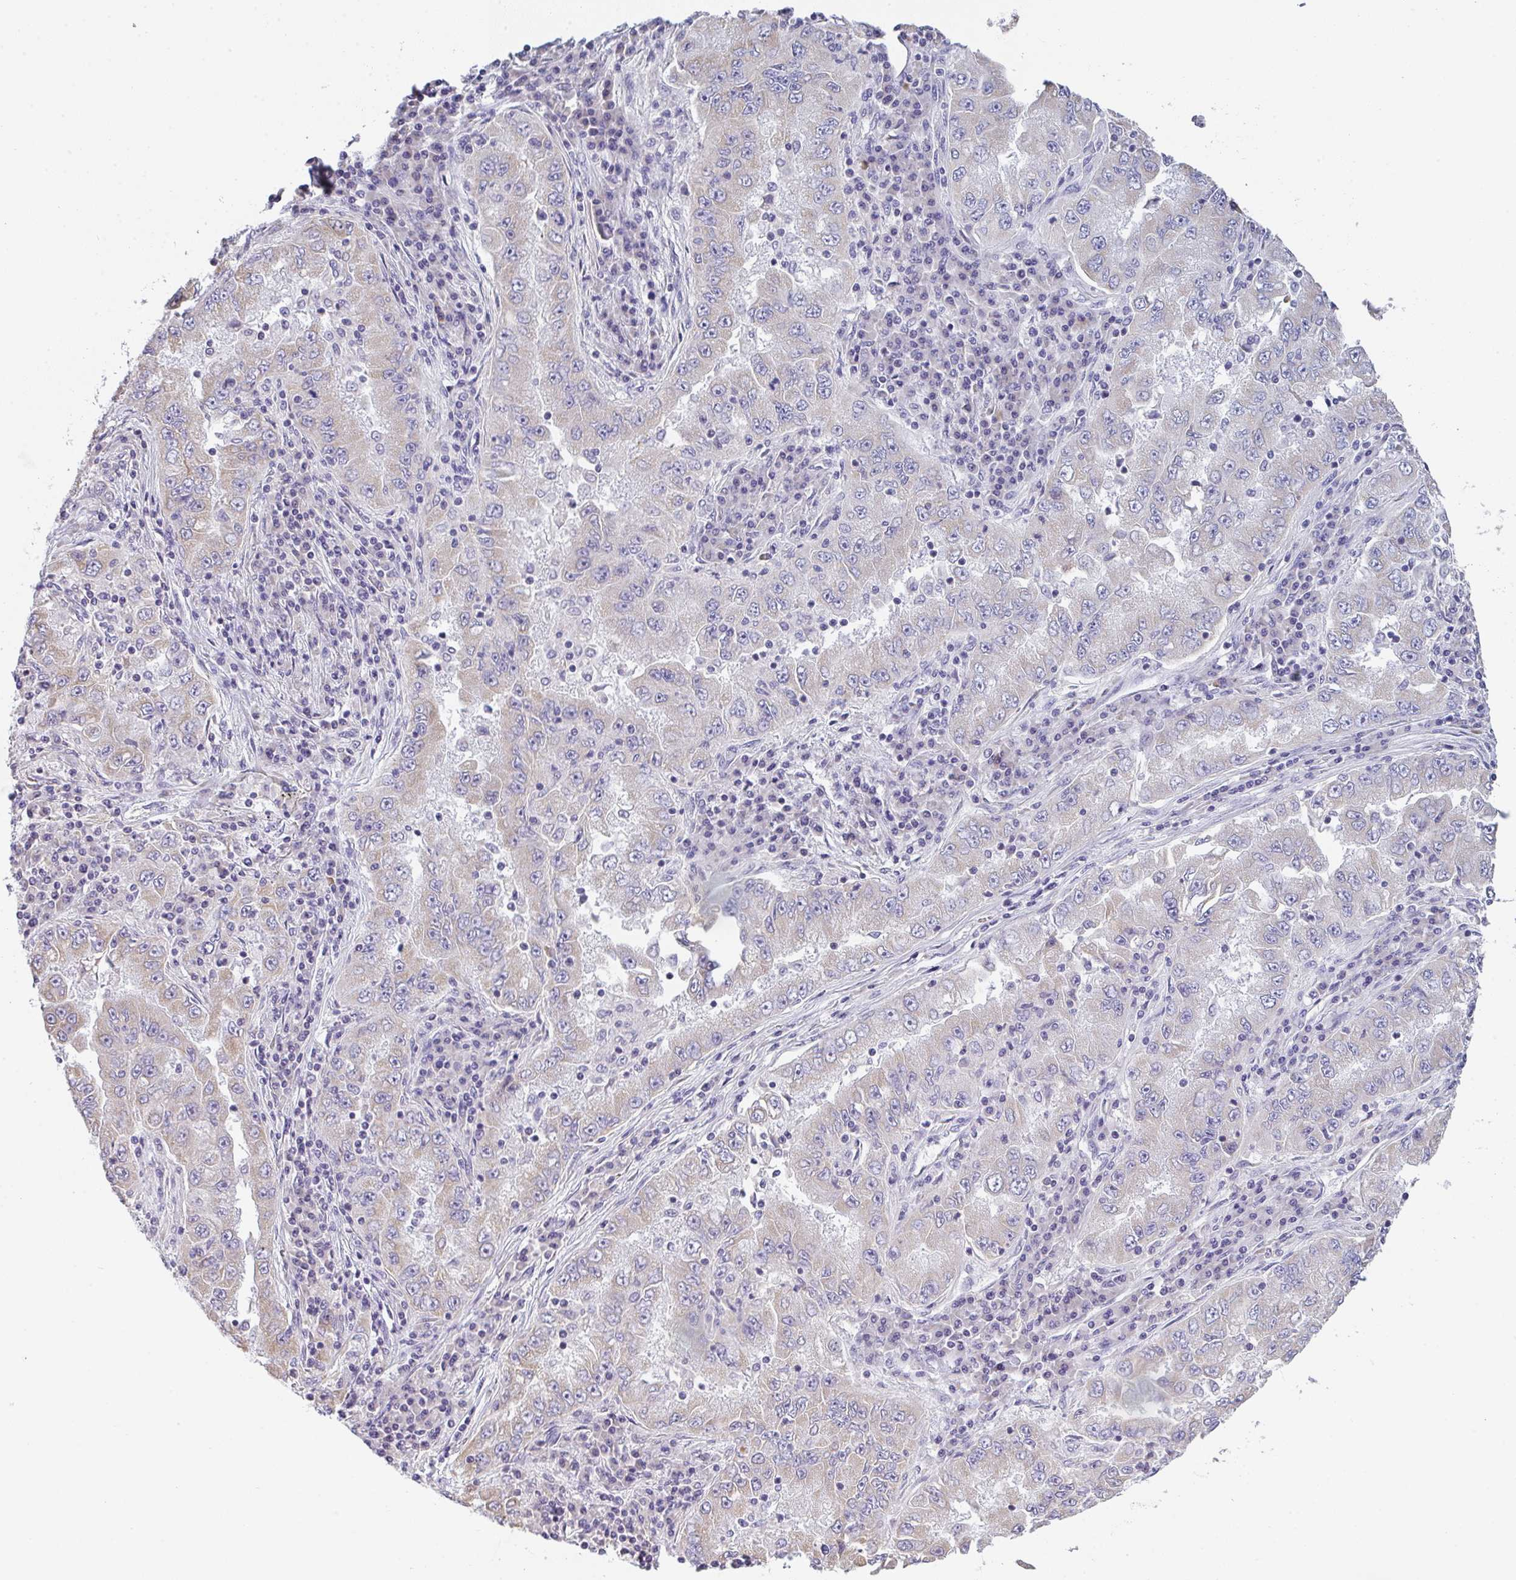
{"staining": {"intensity": "weak", "quantity": ">75%", "location": "cytoplasmic/membranous"}, "tissue": "lung cancer", "cell_type": "Tumor cells", "image_type": "cancer", "snomed": [{"axis": "morphology", "description": "Adenocarcinoma, NOS"}, {"axis": "morphology", "description": "Adenocarcinoma primary or metastatic"}, {"axis": "topography", "description": "Lung"}], "caption": "Lung adenocarcinoma primary or metastatic tissue reveals weak cytoplasmic/membranous positivity in about >75% of tumor cells", "gene": "CACNA1S", "patient": {"sex": "male", "age": 74}}